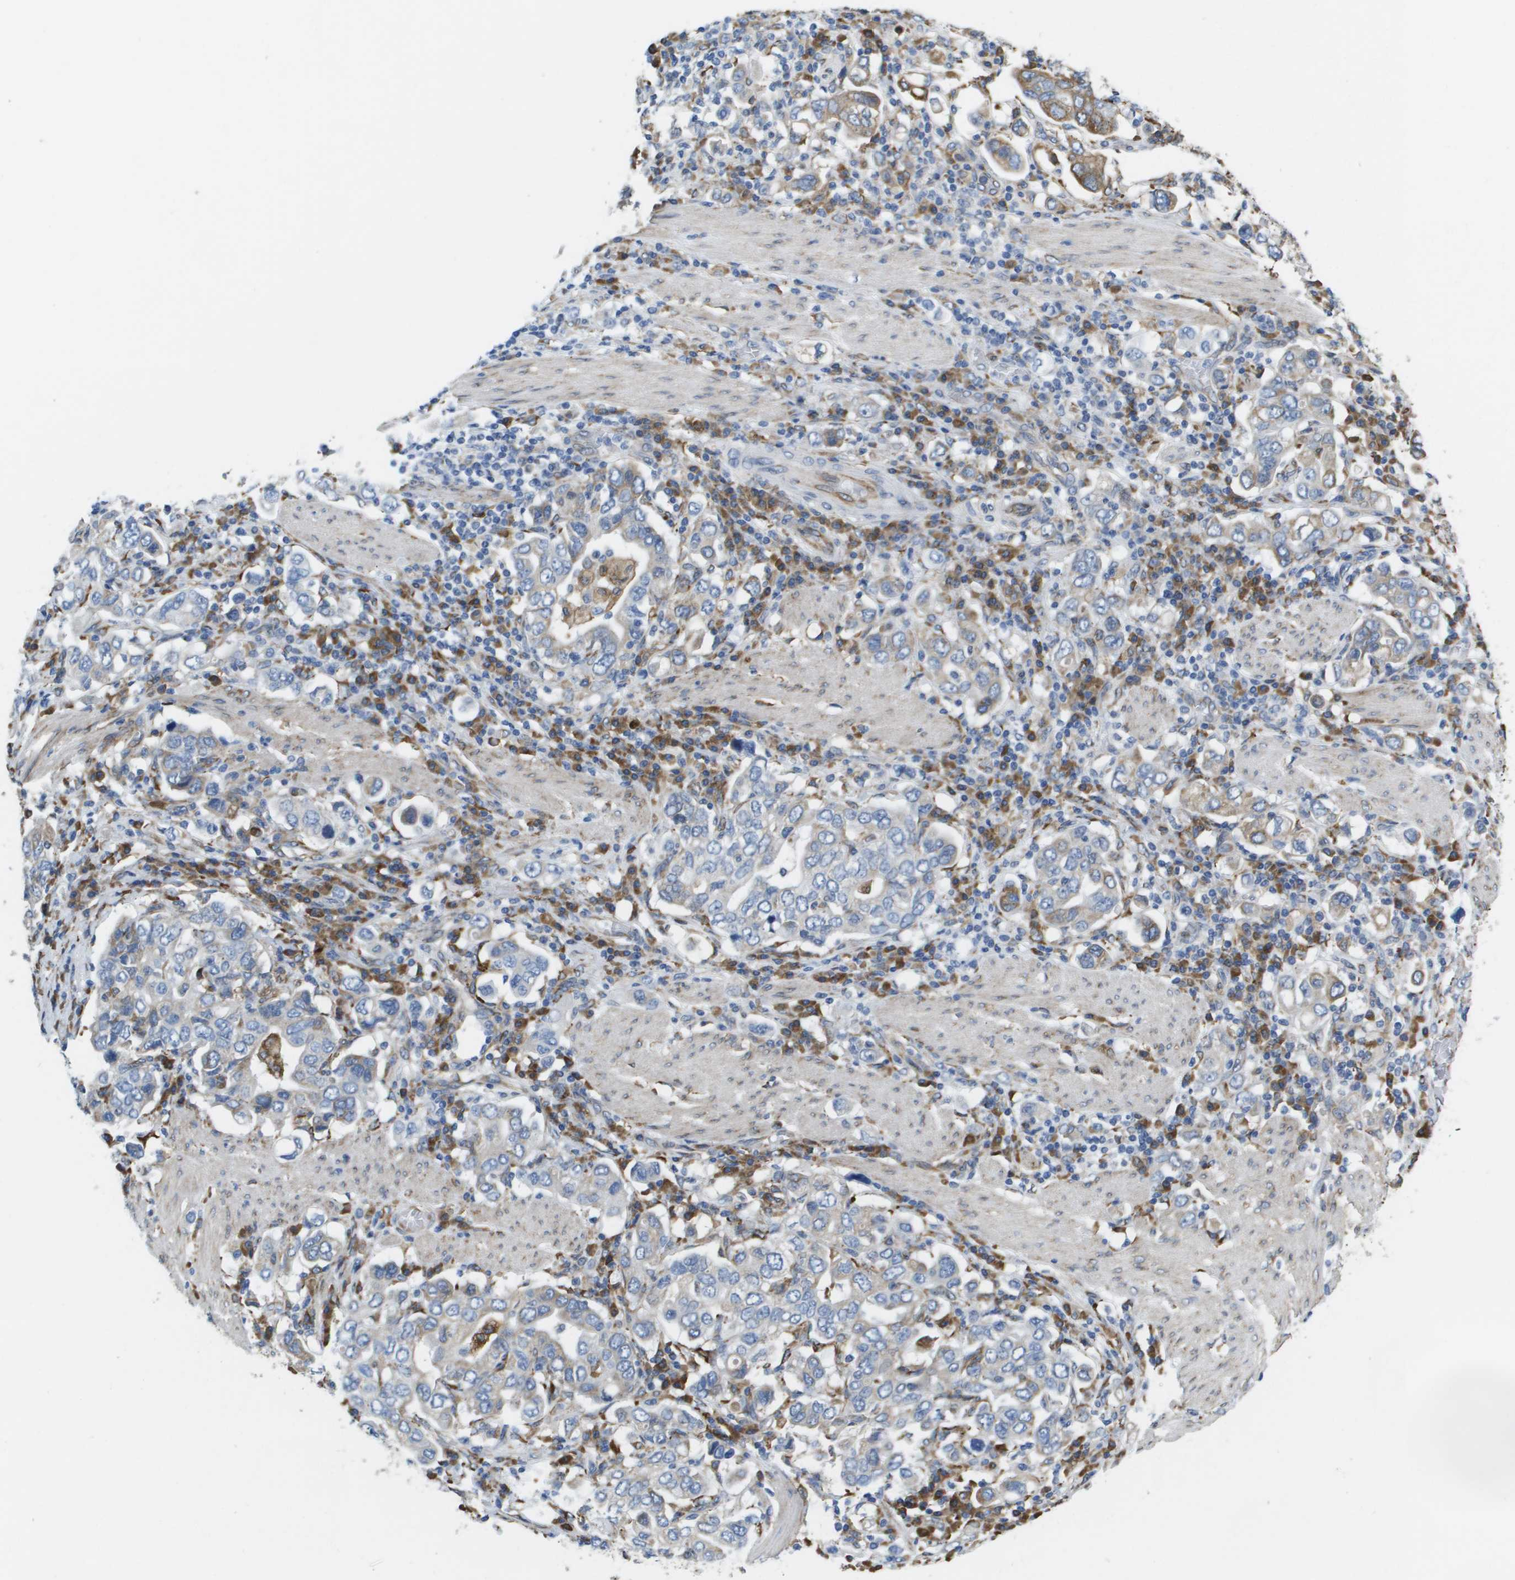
{"staining": {"intensity": "moderate", "quantity": "<25%", "location": "cytoplasmic/membranous"}, "tissue": "stomach cancer", "cell_type": "Tumor cells", "image_type": "cancer", "snomed": [{"axis": "morphology", "description": "Adenocarcinoma, NOS"}, {"axis": "topography", "description": "Stomach, upper"}], "caption": "This photomicrograph demonstrates IHC staining of adenocarcinoma (stomach), with low moderate cytoplasmic/membranous staining in approximately <25% of tumor cells.", "gene": "ST3GAL2", "patient": {"sex": "male", "age": 62}}